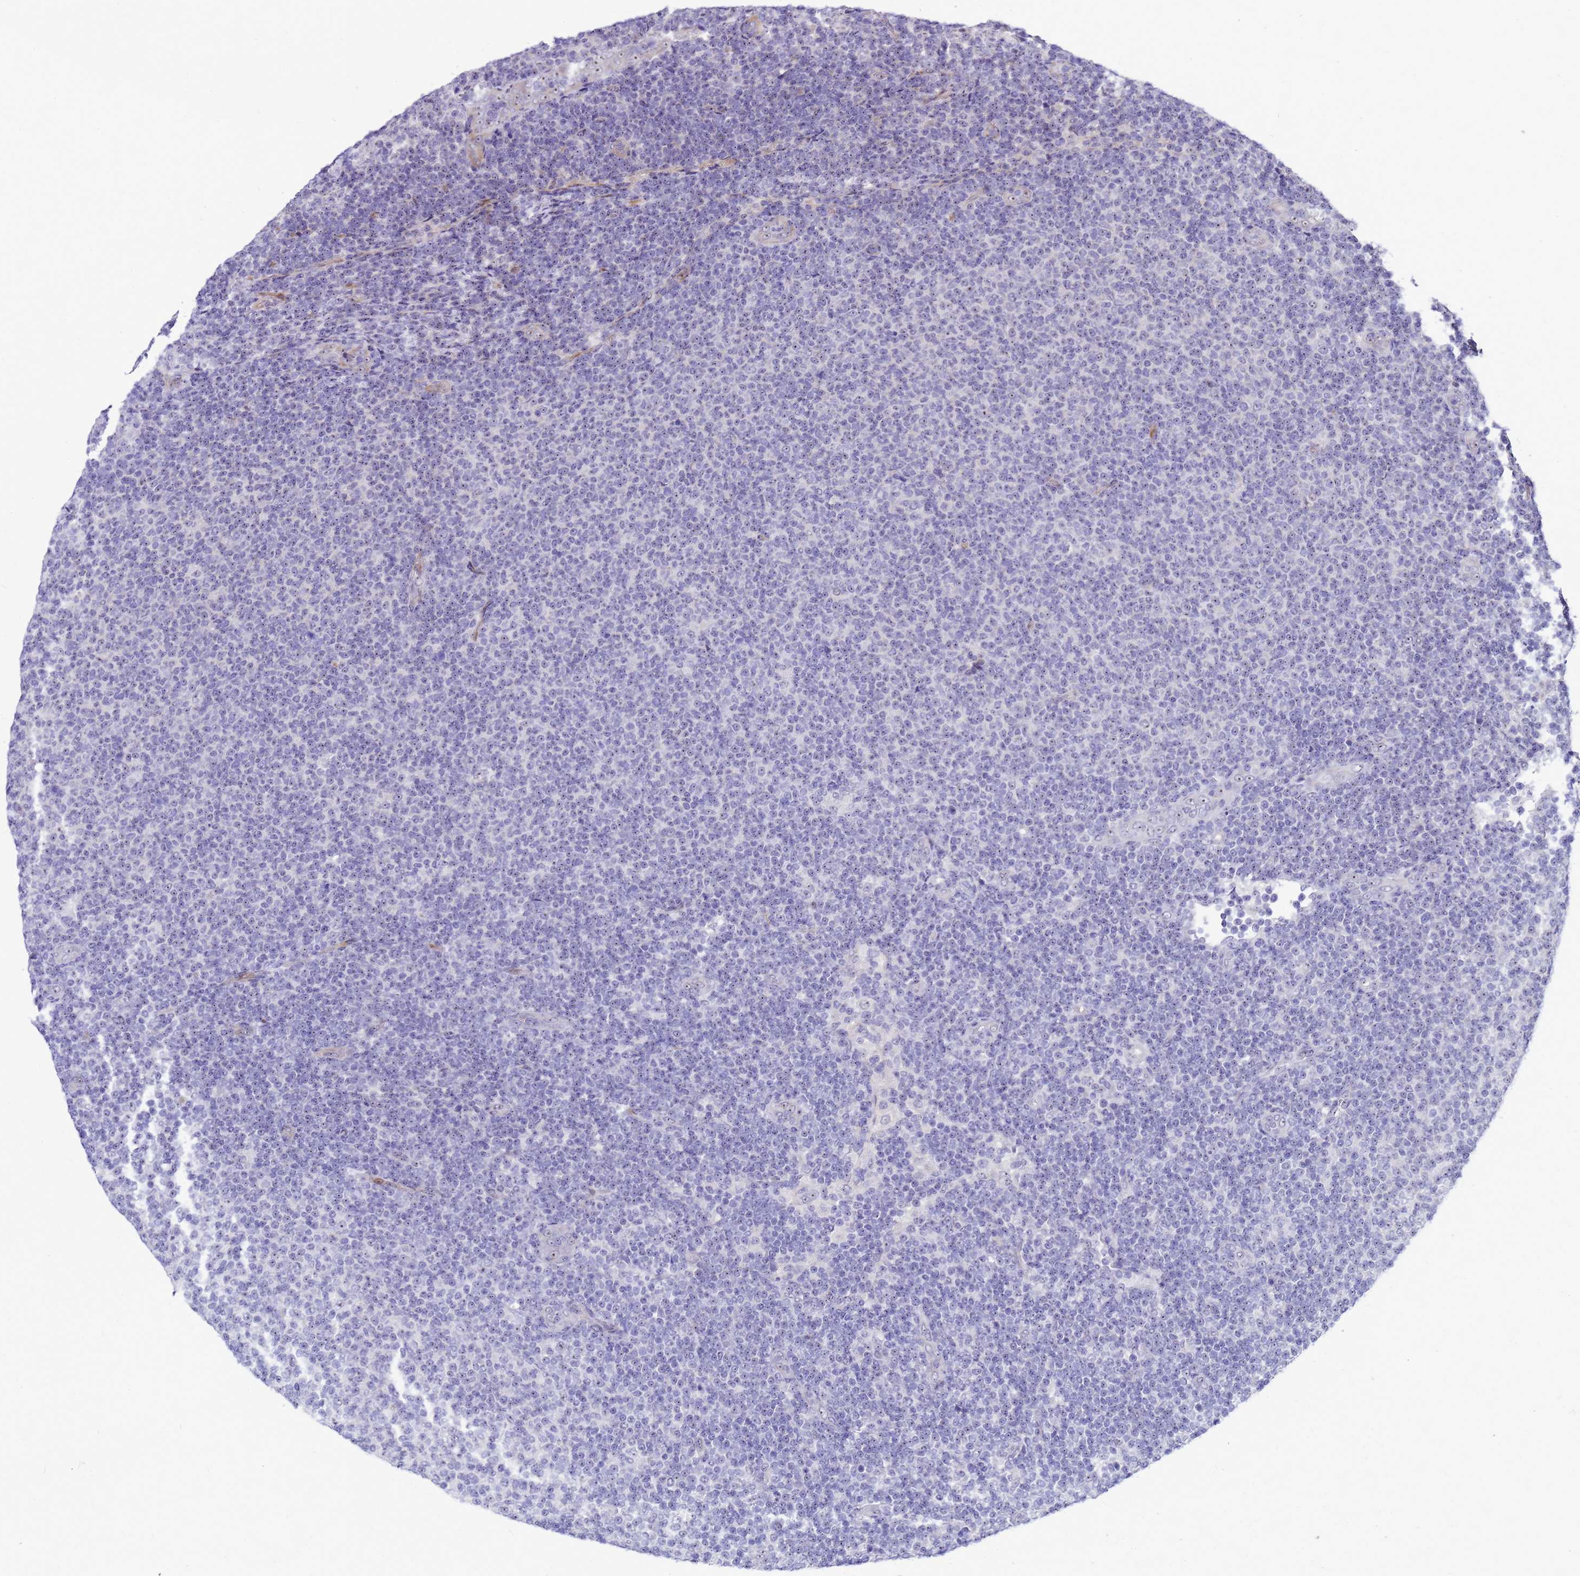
{"staining": {"intensity": "negative", "quantity": "none", "location": "none"}, "tissue": "lymphoma", "cell_type": "Tumor cells", "image_type": "cancer", "snomed": [{"axis": "morphology", "description": "Malignant lymphoma, non-Hodgkin's type, Low grade"}, {"axis": "topography", "description": "Lymph node"}], "caption": "Human malignant lymphoma, non-Hodgkin's type (low-grade) stained for a protein using immunohistochemistry (IHC) shows no staining in tumor cells.", "gene": "RSPO1", "patient": {"sex": "male", "age": 66}}